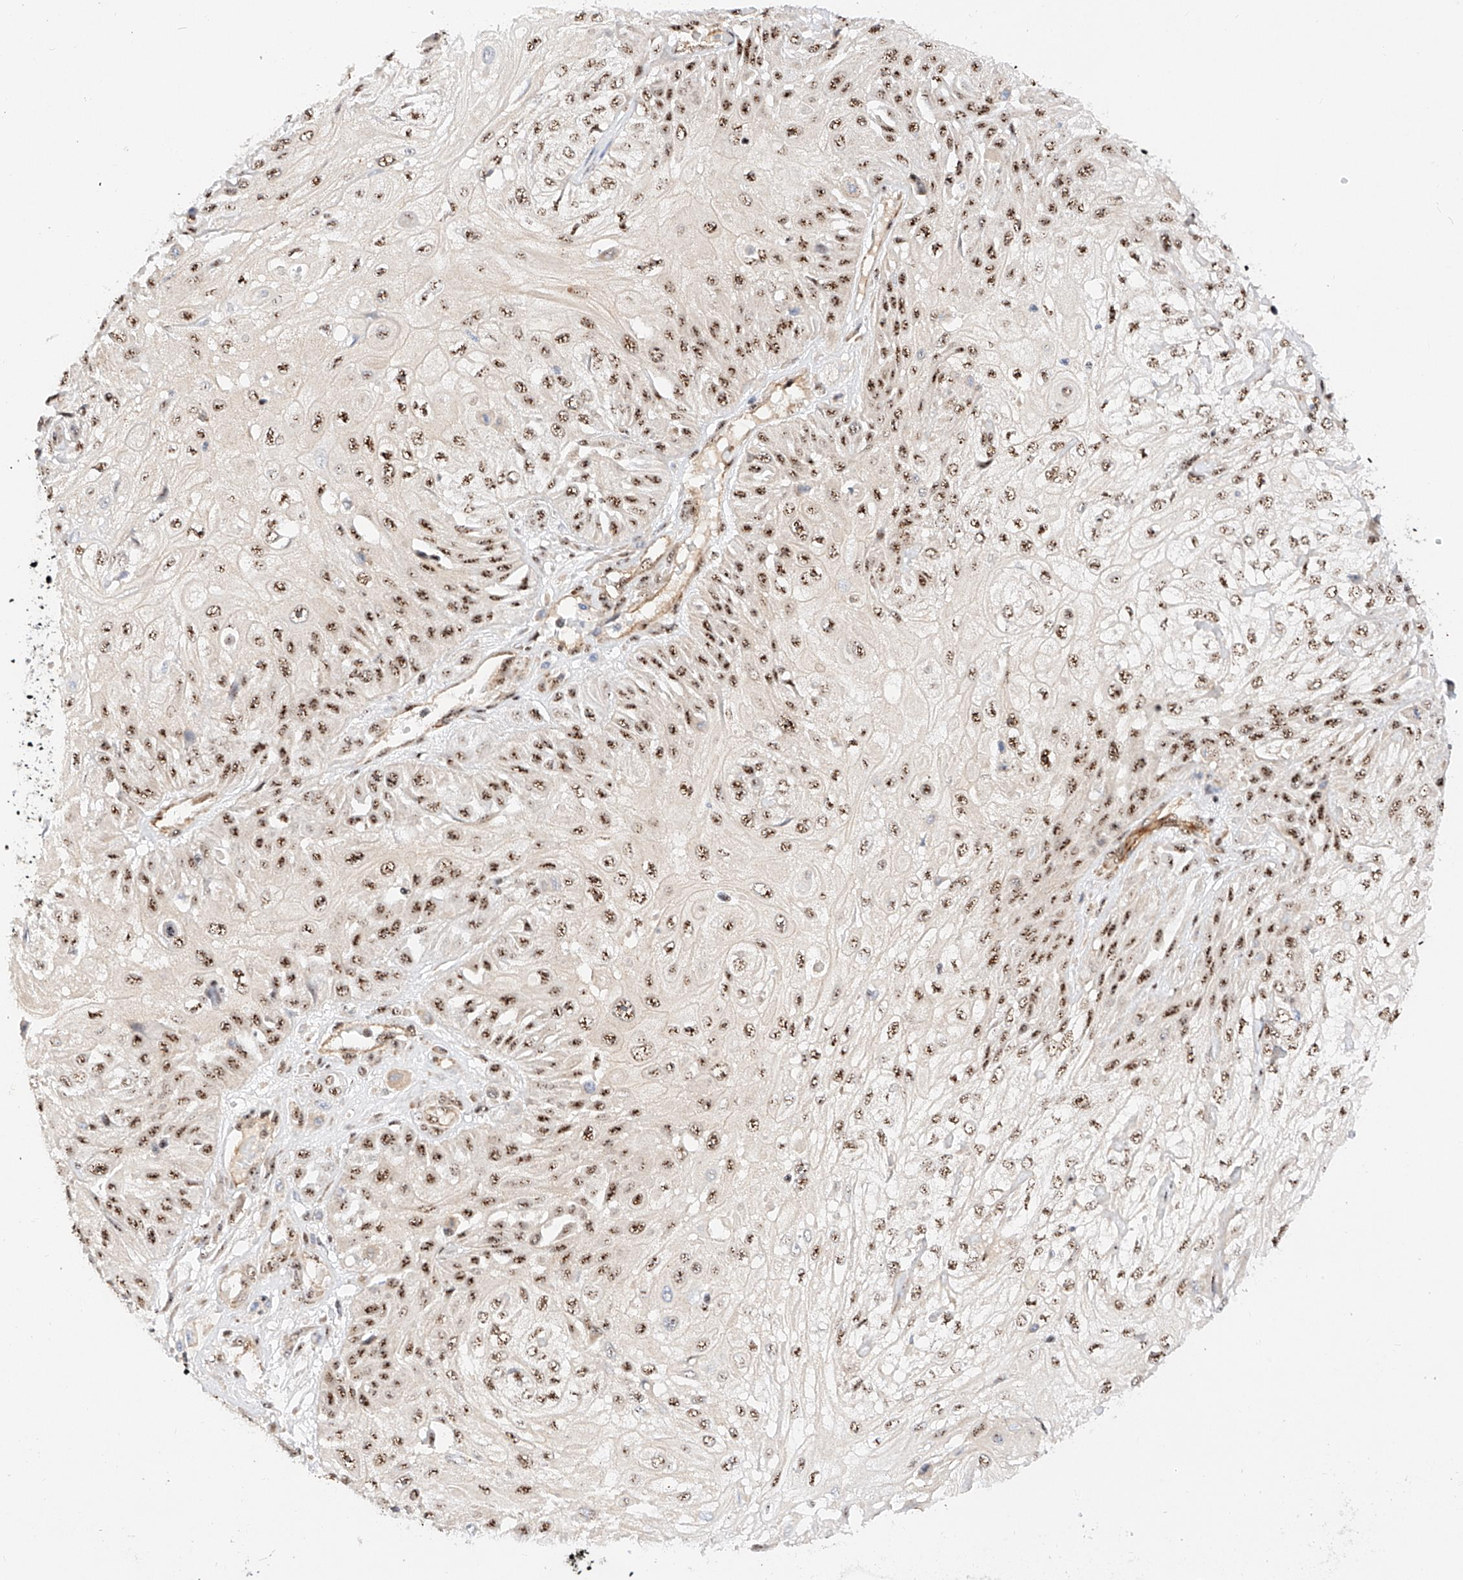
{"staining": {"intensity": "moderate", "quantity": ">75%", "location": "nuclear"}, "tissue": "skin cancer", "cell_type": "Tumor cells", "image_type": "cancer", "snomed": [{"axis": "morphology", "description": "Squamous cell carcinoma, NOS"}, {"axis": "morphology", "description": "Squamous cell carcinoma, metastatic, NOS"}, {"axis": "topography", "description": "Skin"}, {"axis": "topography", "description": "Lymph node"}], "caption": "Tumor cells demonstrate medium levels of moderate nuclear staining in approximately >75% of cells in metastatic squamous cell carcinoma (skin).", "gene": "ATXN7L2", "patient": {"sex": "male", "age": 75}}